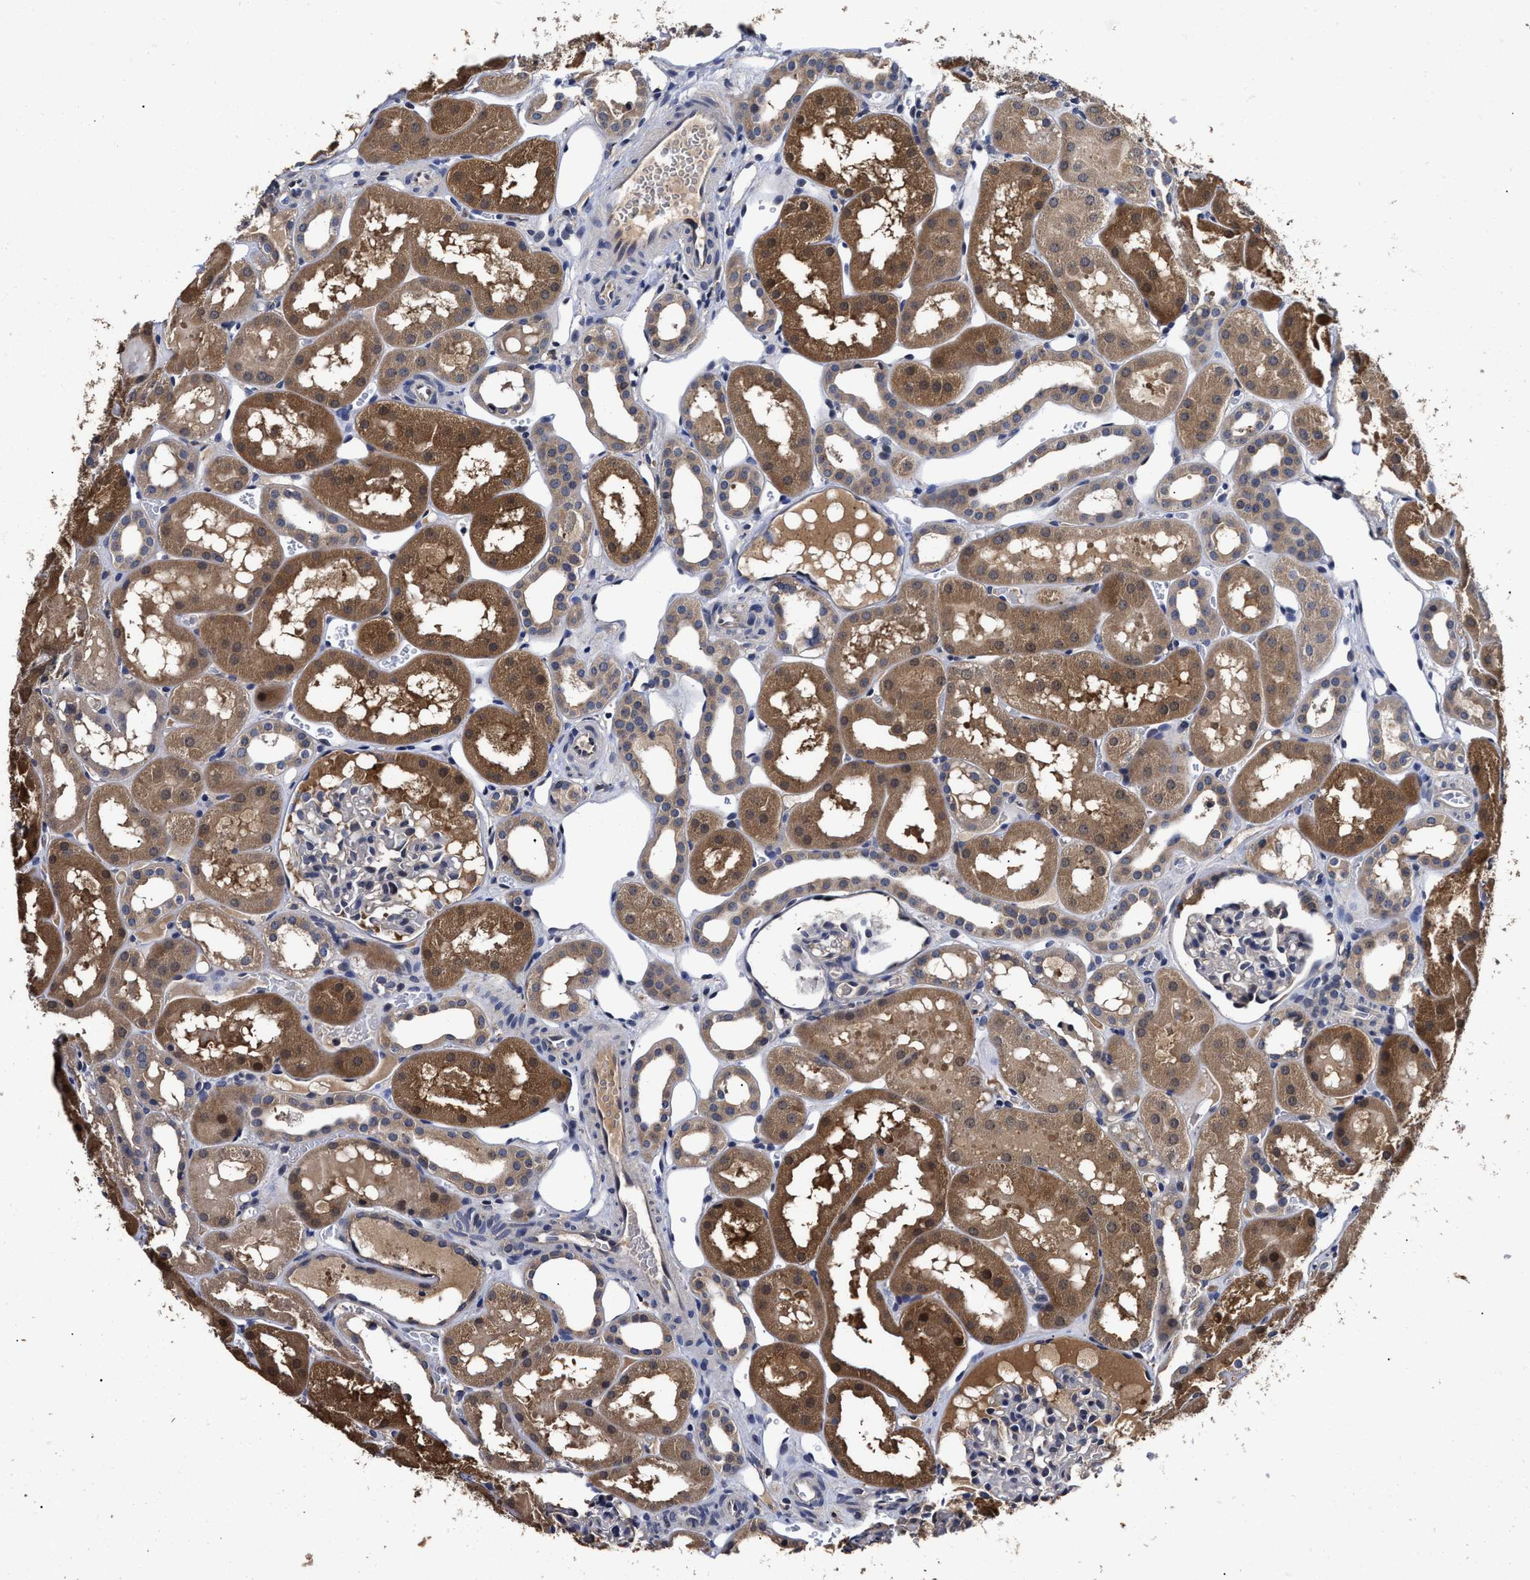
{"staining": {"intensity": "negative", "quantity": "none", "location": "none"}, "tissue": "kidney", "cell_type": "Cells in glomeruli", "image_type": "normal", "snomed": [{"axis": "morphology", "description": "Normal tissue, NOS"}, {"axis": "topography", "description": "Kidney"}, {"axis": "topography", "description": "Urinary bladder"}], "caption": "Histopathology image shows no significant protein positivity in cells in glomeruli of unremarkable kidney.", "gene": "SOCS5", "patient": {"sex": "male", "age": 16}}